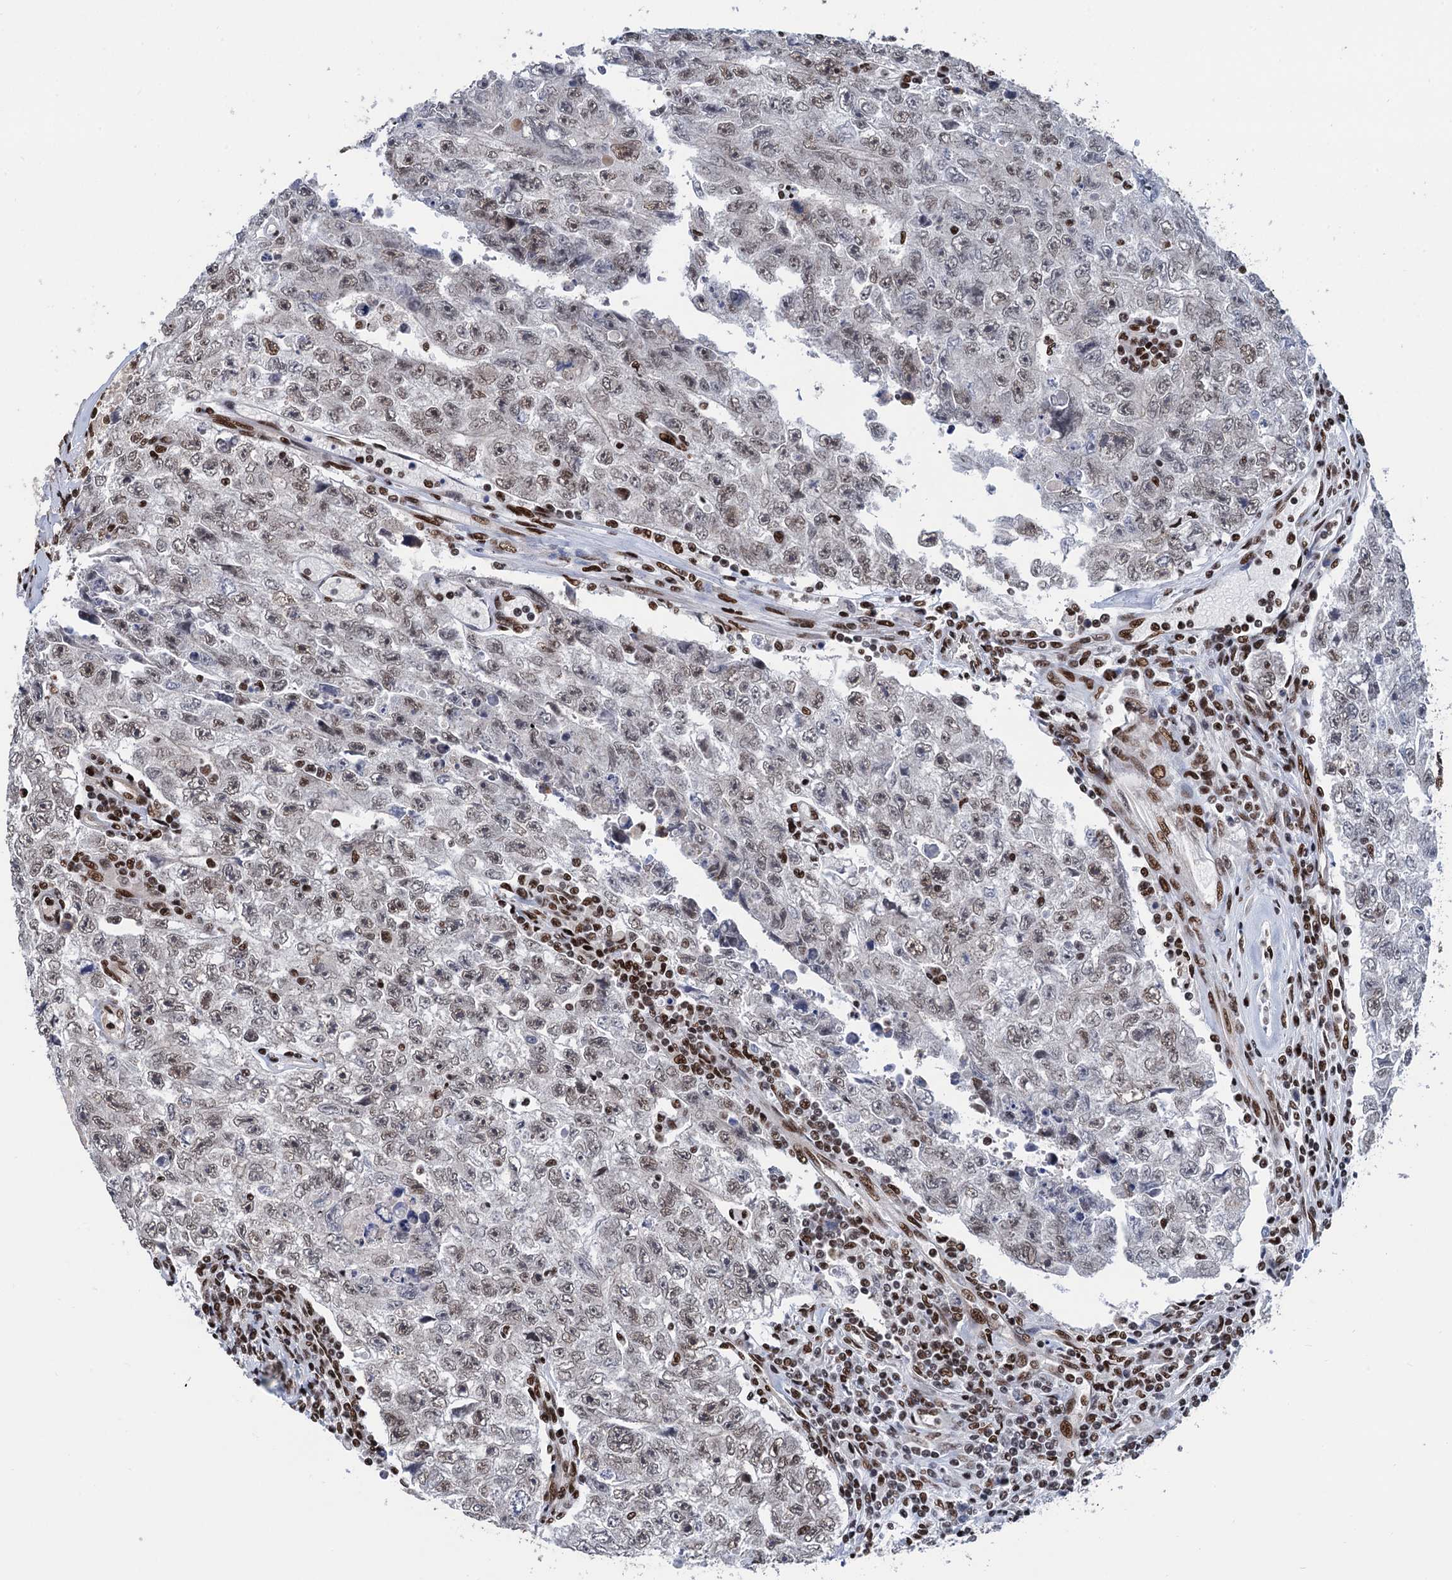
{"staining": {"intensity": "weak", "quantity": "25%-75%", "location": "nuclear"}, "tissue": "testis cancer", "cell_type": "Tumor cells", "image_type": "cancer", "snomed": [{"axis": "morphology", "description": "Carcinoma, Embryonal, NOS"}, {"axis": "topography", "description": "Testis"}], "caption": "Protein expression analysis of human embryonal carcinoma (testis) reveals weak nuclear staining in approximately 25%-75% of tumor cells.", "gene": "PPP4R1", "patient": {"sex": "male", "age": 17}}